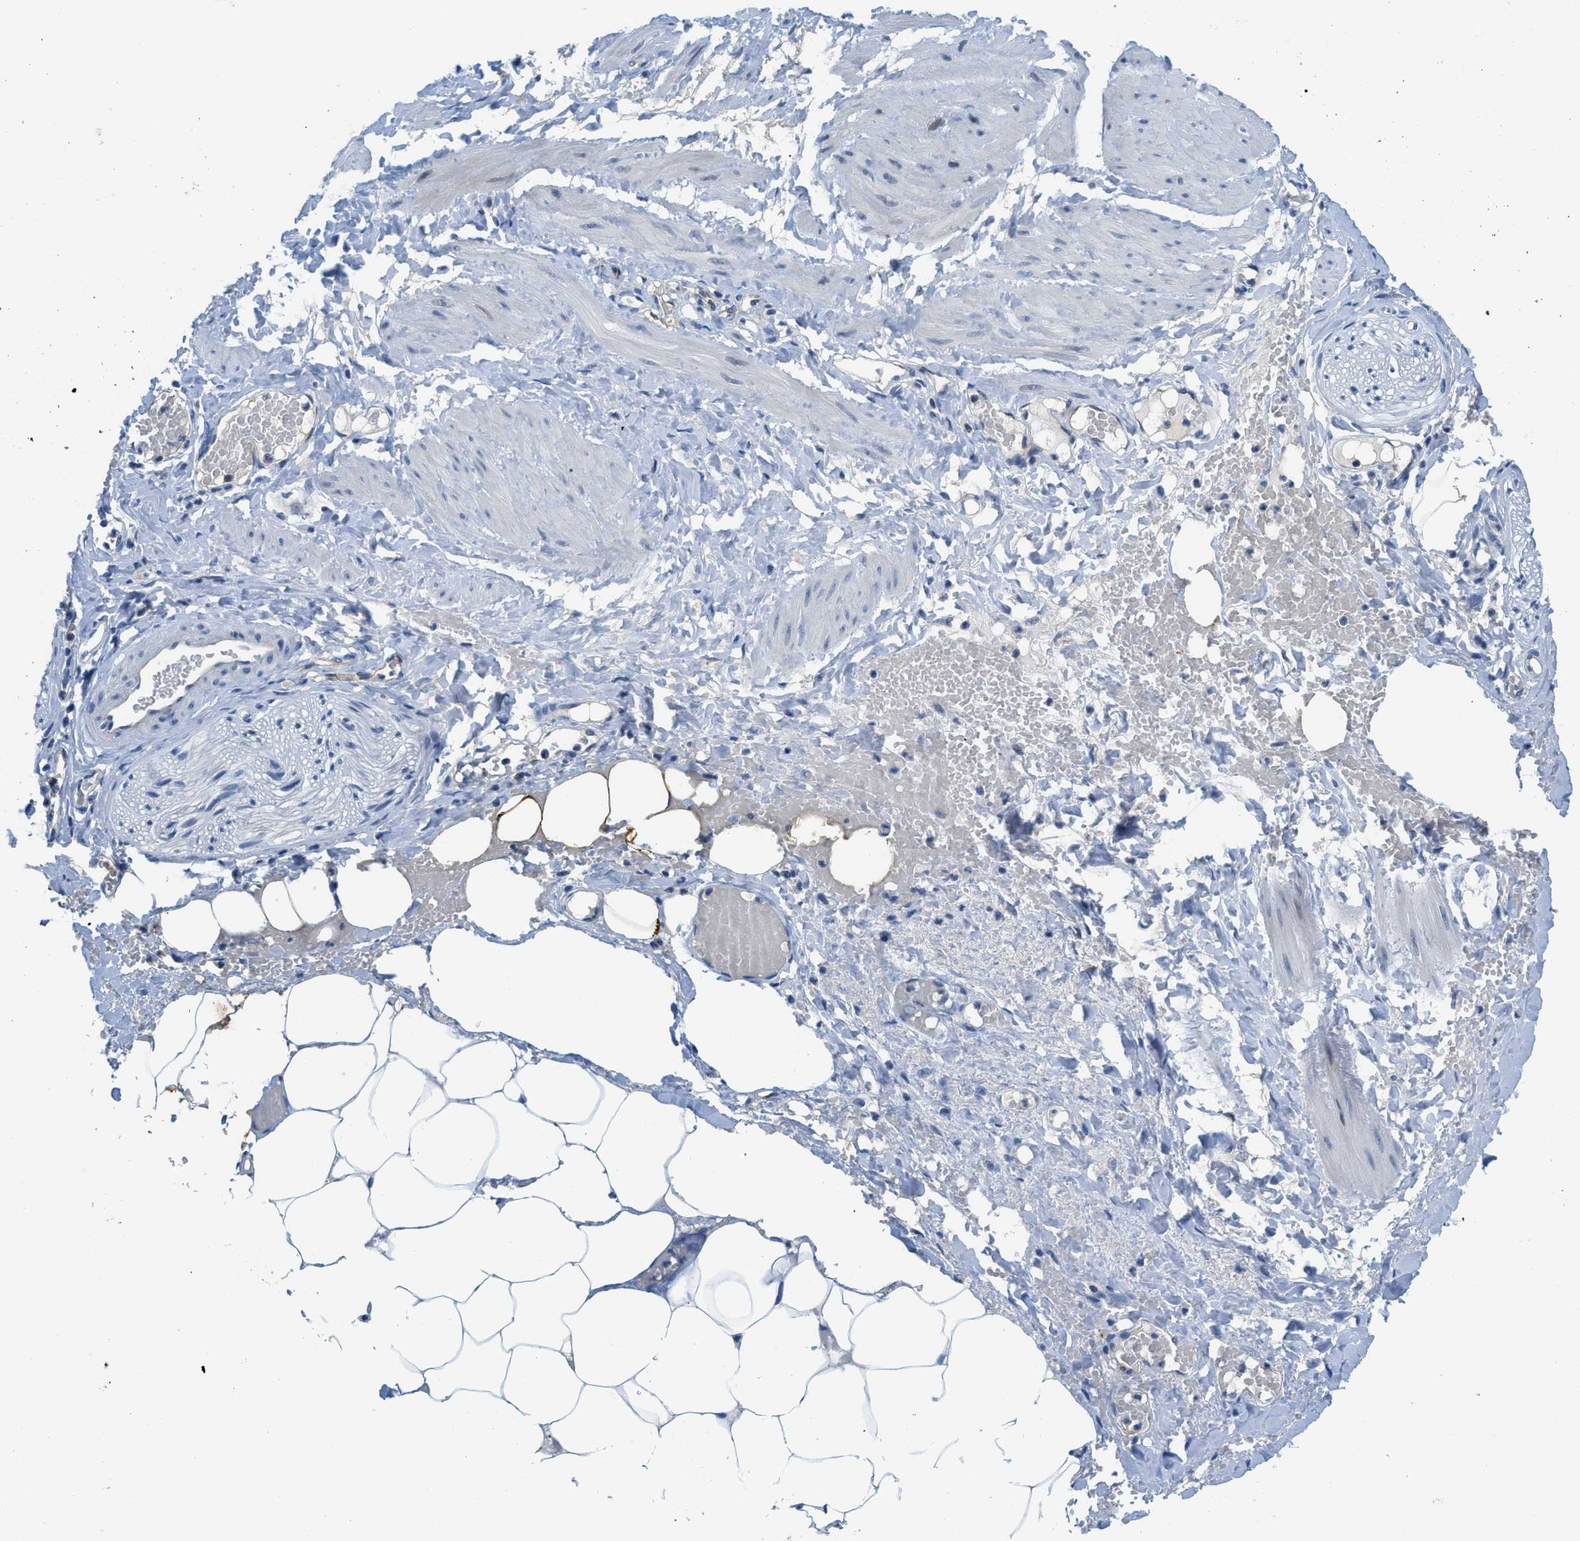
{"staining": {"intensity": "negative", "quantity": "none", "location": "none"}, "tissue": "adipose tissue", "cell_type": "Adipocytes", "image_type": "normal", "snomed": [{"axis": "morphology", "description": "Normal tissue, NOS"}, {"axis": "topography", "description": "Soft tissue"}, {"axis": "topography", "description": "Vascular tissue"}], "caption": "Protein analysis of unremarkable adipose tissue demonstrates no significant positivity in adipocytes.", "gene": "SLCO2A1", "patient": {"sex": "female", "age": 35}}